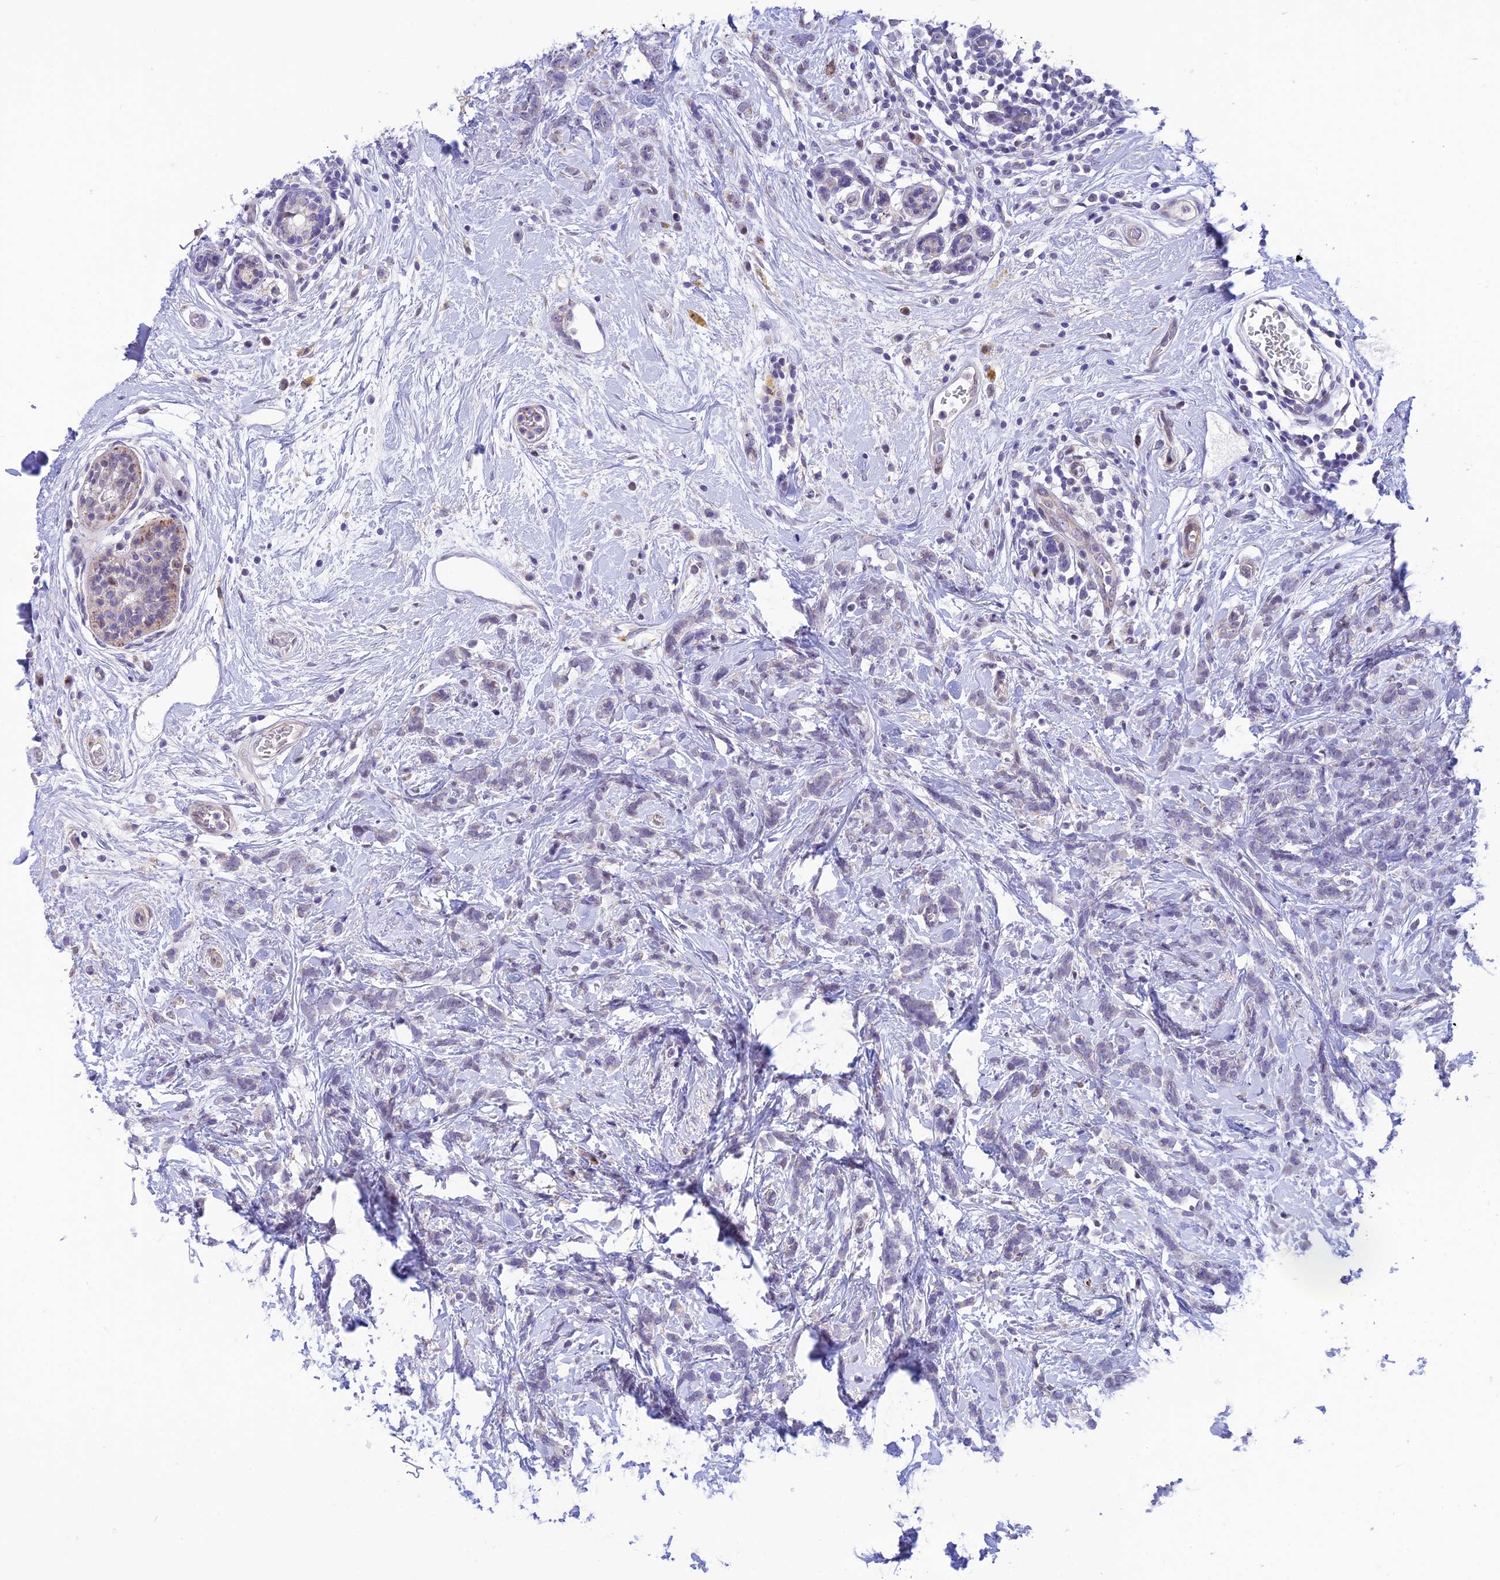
{"staining": {"intensity": "negative", "quantity": "none", "location": "none"}, "tissue": "breast cancer", "cell_type": "Tumor cells", "image_type": "cancer", "snomed": [{"axis": "morphology", "description": "Lobular carcinoma"}, {"axis": "topography", "description": "Breast"}], "caption": "High magnification brightfield microscopy of breast lobular carcinoma stained with DAB (3,3'-diaminobenzidine) (brown) and counterstained with hematoxylin (blue): tumor cells show no significant expression.", "gene": "WDR55", "patient": {"sex": "female", "age": 58}}